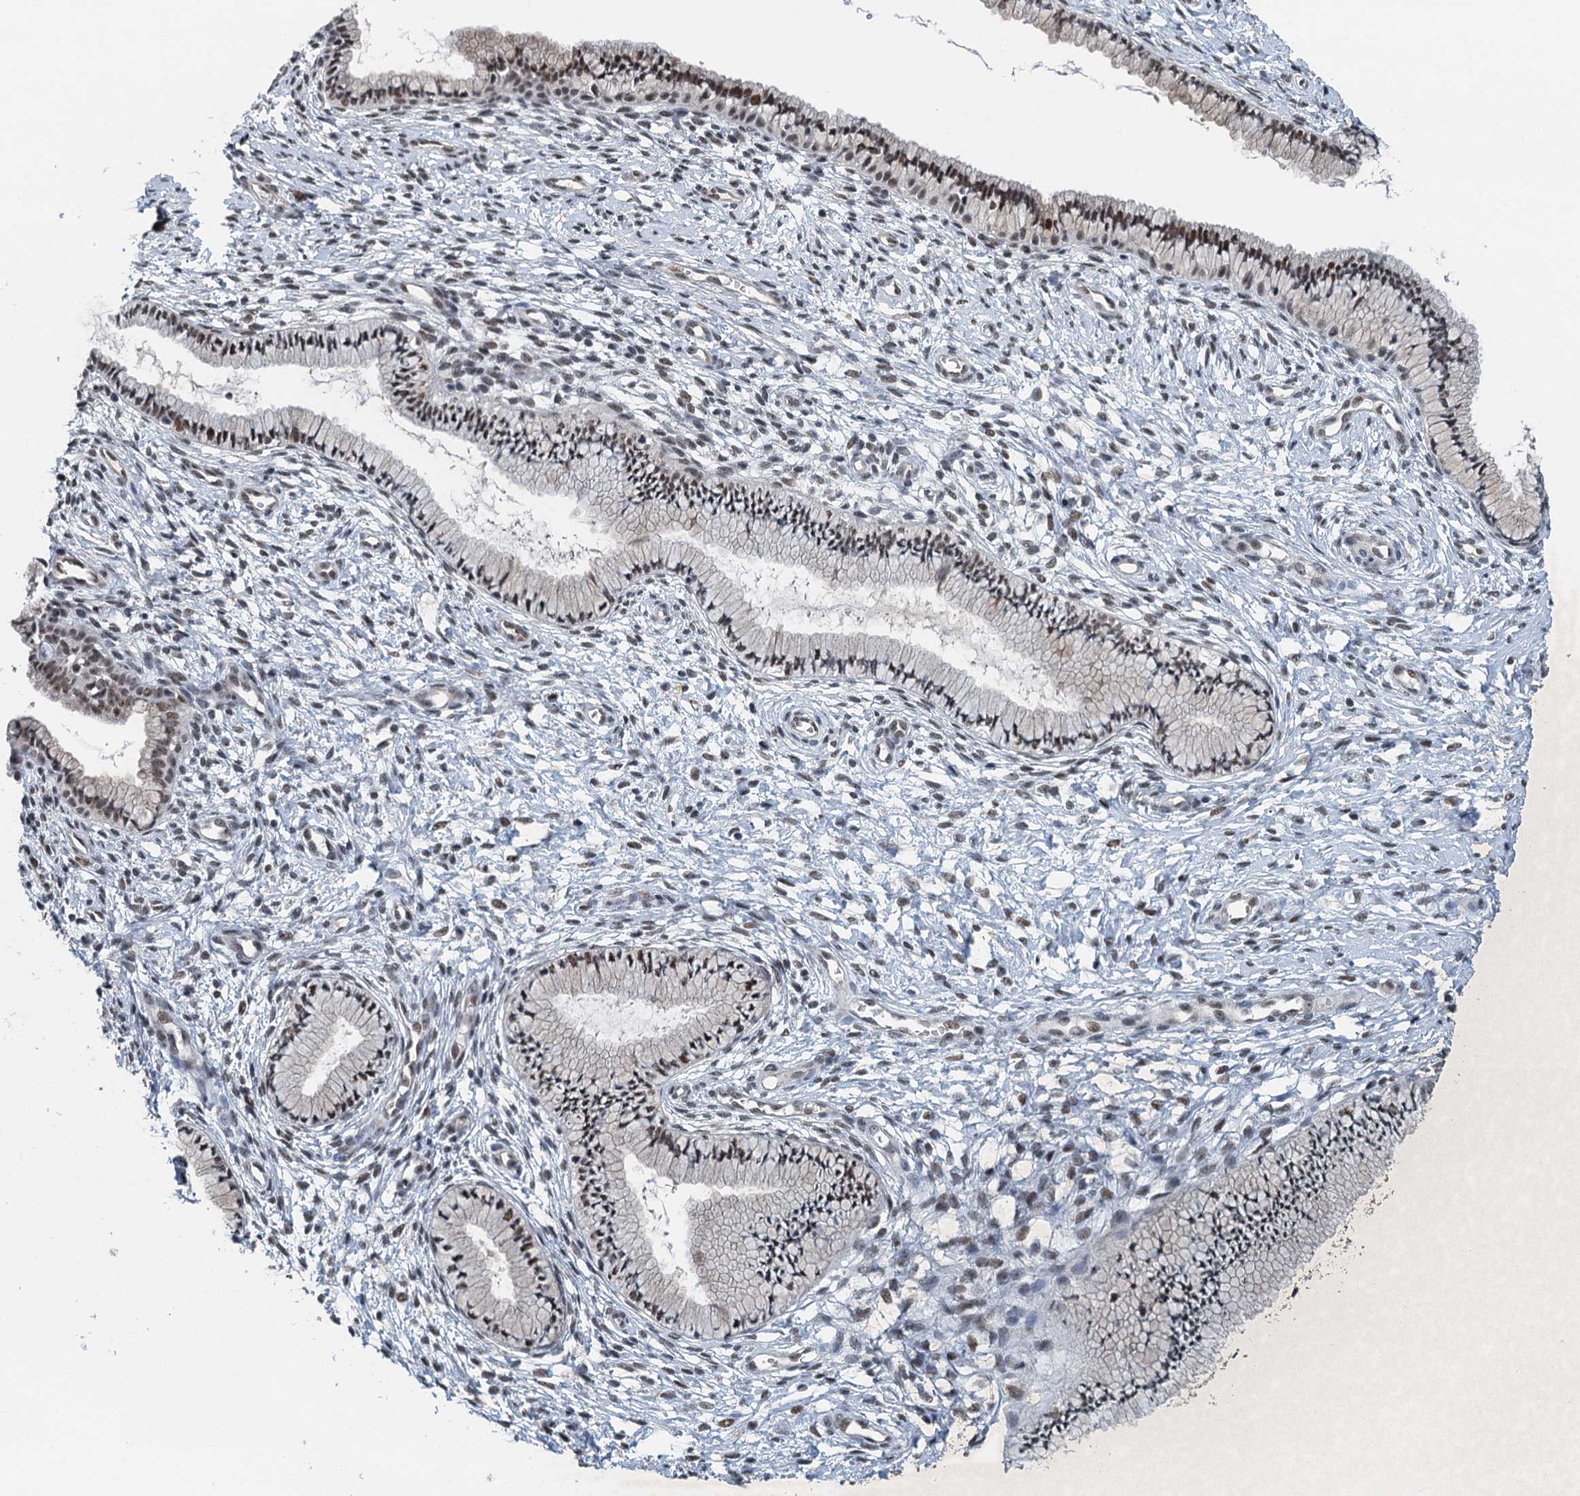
{"staining": {"intensity": "moderate", "quantity": ">75%", "location": "nuclear"}, "tissue": "cervix", "cell_type": "Glandular cells", "image_type": "normal", "snomed": [{"axis": "morphology", "description": "Normal tissue, NOS"}, {"axis": "topography", "description": "Cervix"}], "caption": "Glandular cells display medium levels of moderate nuclear staining in about >75% of cells in benign human cervix. The staining was performed using DAB to visualize the protein expression in brown, while the nuclei were stained in blue with hematoxylin (Magnification: 20x).", "gene": "MTA3", "patient": {"sex": "female", "age": 36}}